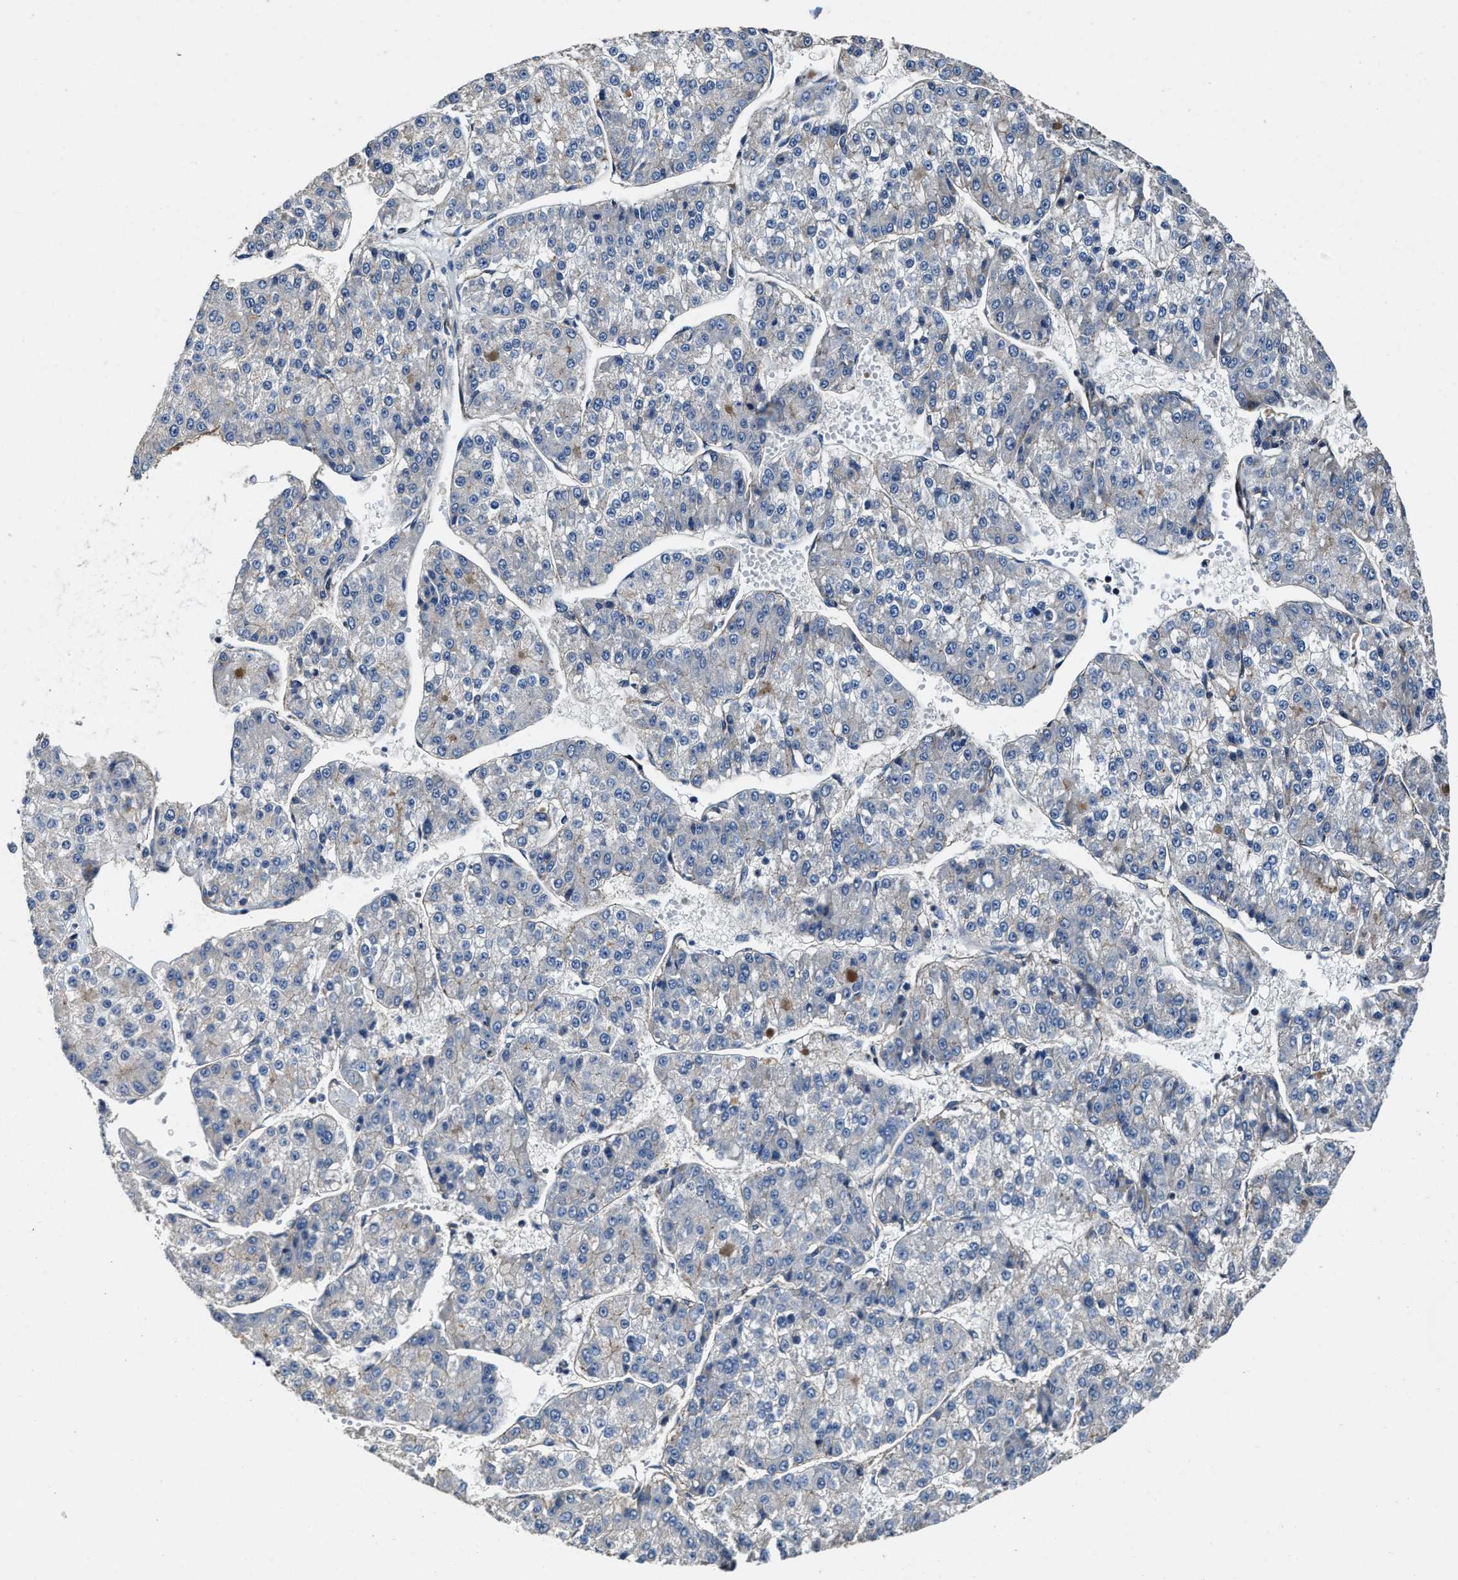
{"staining": {"intensity": "negative", "quantity": "none", "location": "none"}, "tissue": "liver cancer", "cell_type": "Tumor cells", "image_type": "cancer", "snomed": [{"axis": "morphology", "description": "Carcinoma, Hepatocellular, NOS"}, {"axis": "topography", "description": "Liver"}], "caption": "IHC histopathology image of liver cancer (hepatocellular carcinoma) stained for a protein (brown), which reveals no expression in tumor cells.", "gene": "PTAR1", "patient": {"sex": "female", "age": 73}}